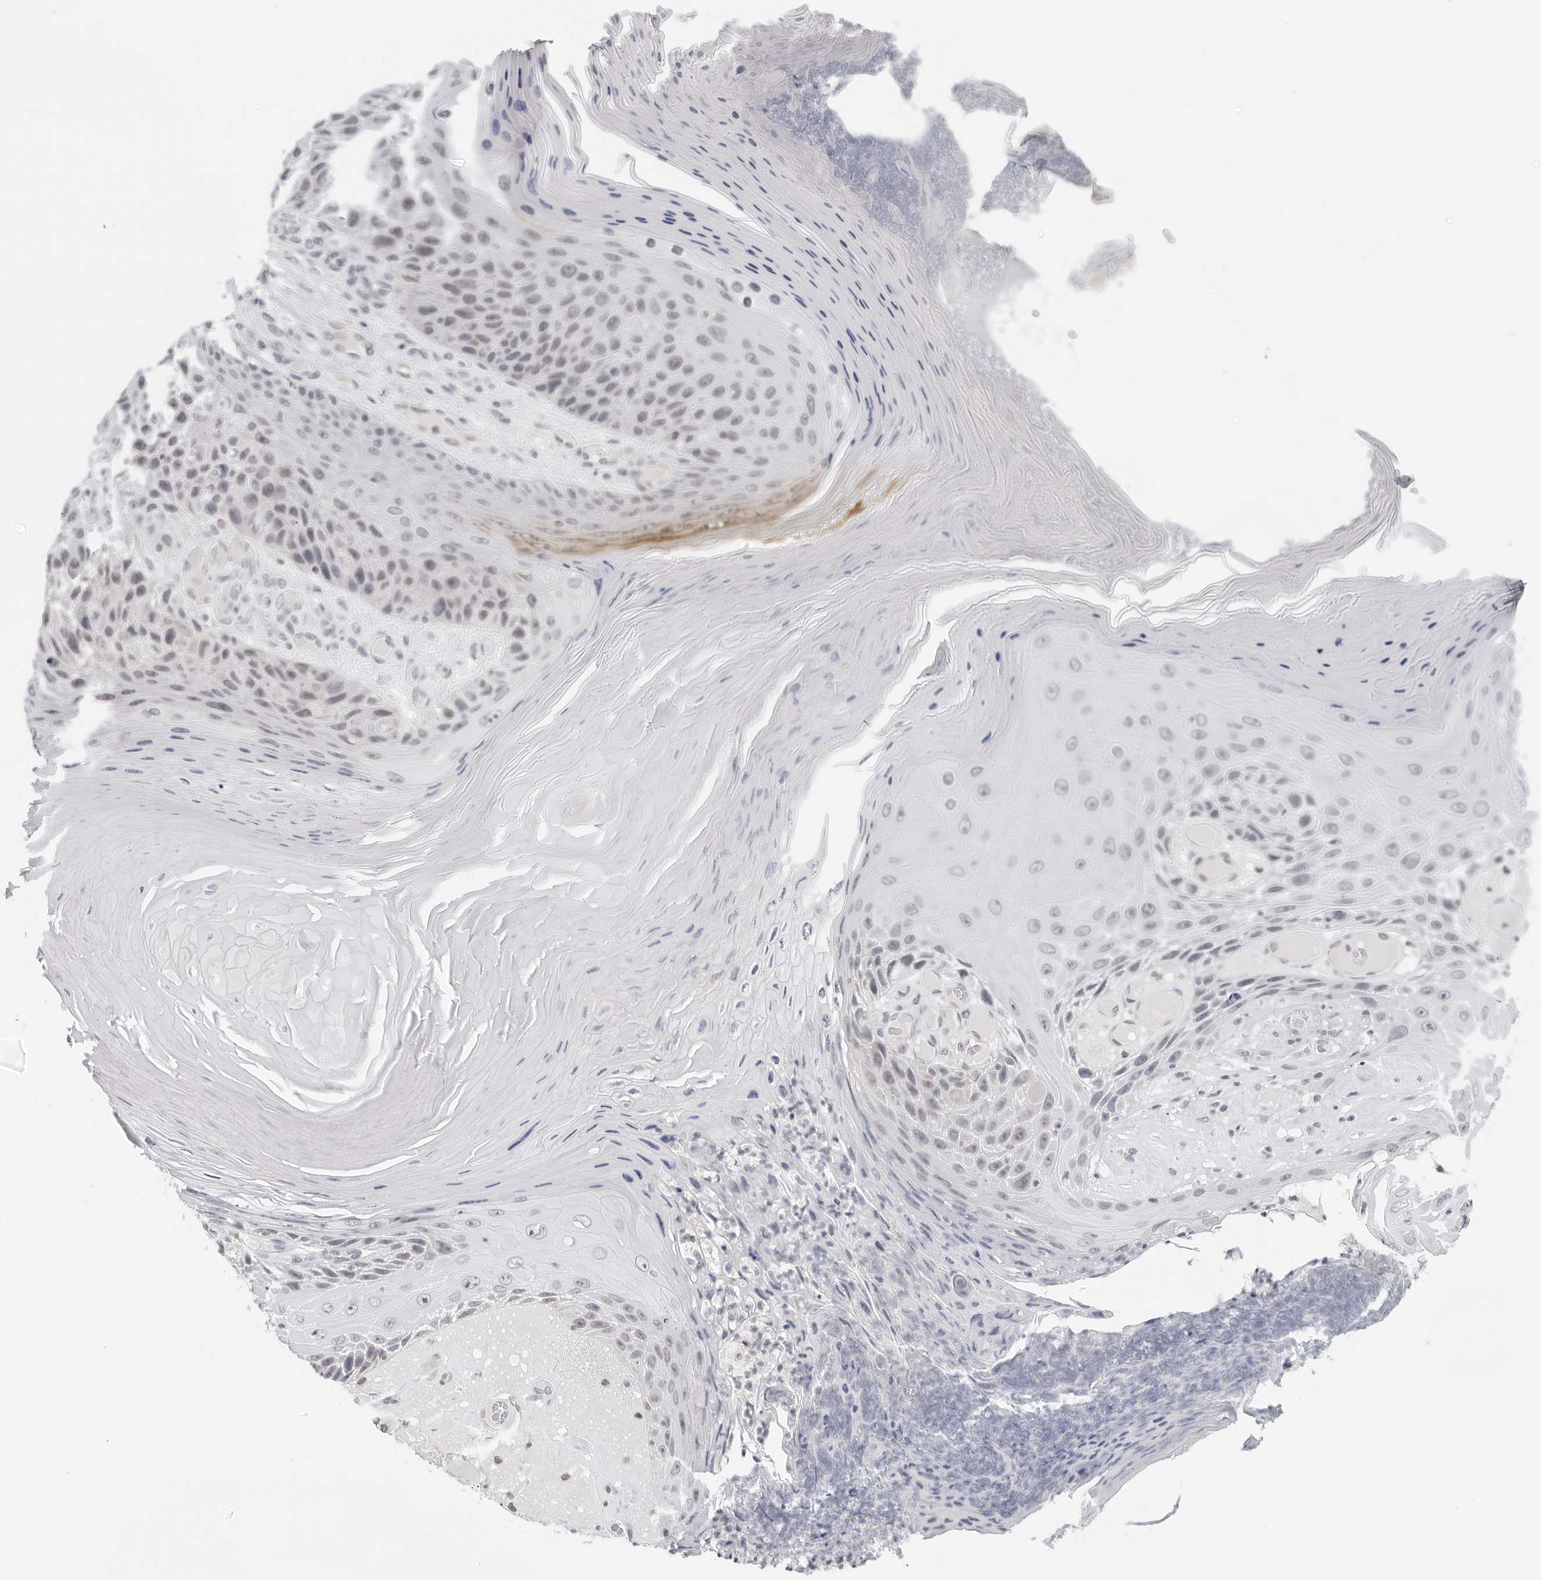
{"staining": {"intensity": "weak", "quantity": ">75%", "location": "nuclear"}, "tissue": "skin cancer", "cell_type": "Tumor cells", "image_type": "cancer", "snomed": [{"axis": "morphology", "description": "Squamous cell carcinoma, NOS"}, {"axis": "topography", "description": "Skin"}], "caption": "A photomicrograph of human skin squamous cell carcinoma stained for a protein demonstrates weak nuclear brown staining in tumor cells. The protein is stained brown, and the nuclei are stained in blue (DAB IHC with brightfield microscopy, high magnification).", "gene": "FLG2", "patient": {"sex": "female", "age": 88}}